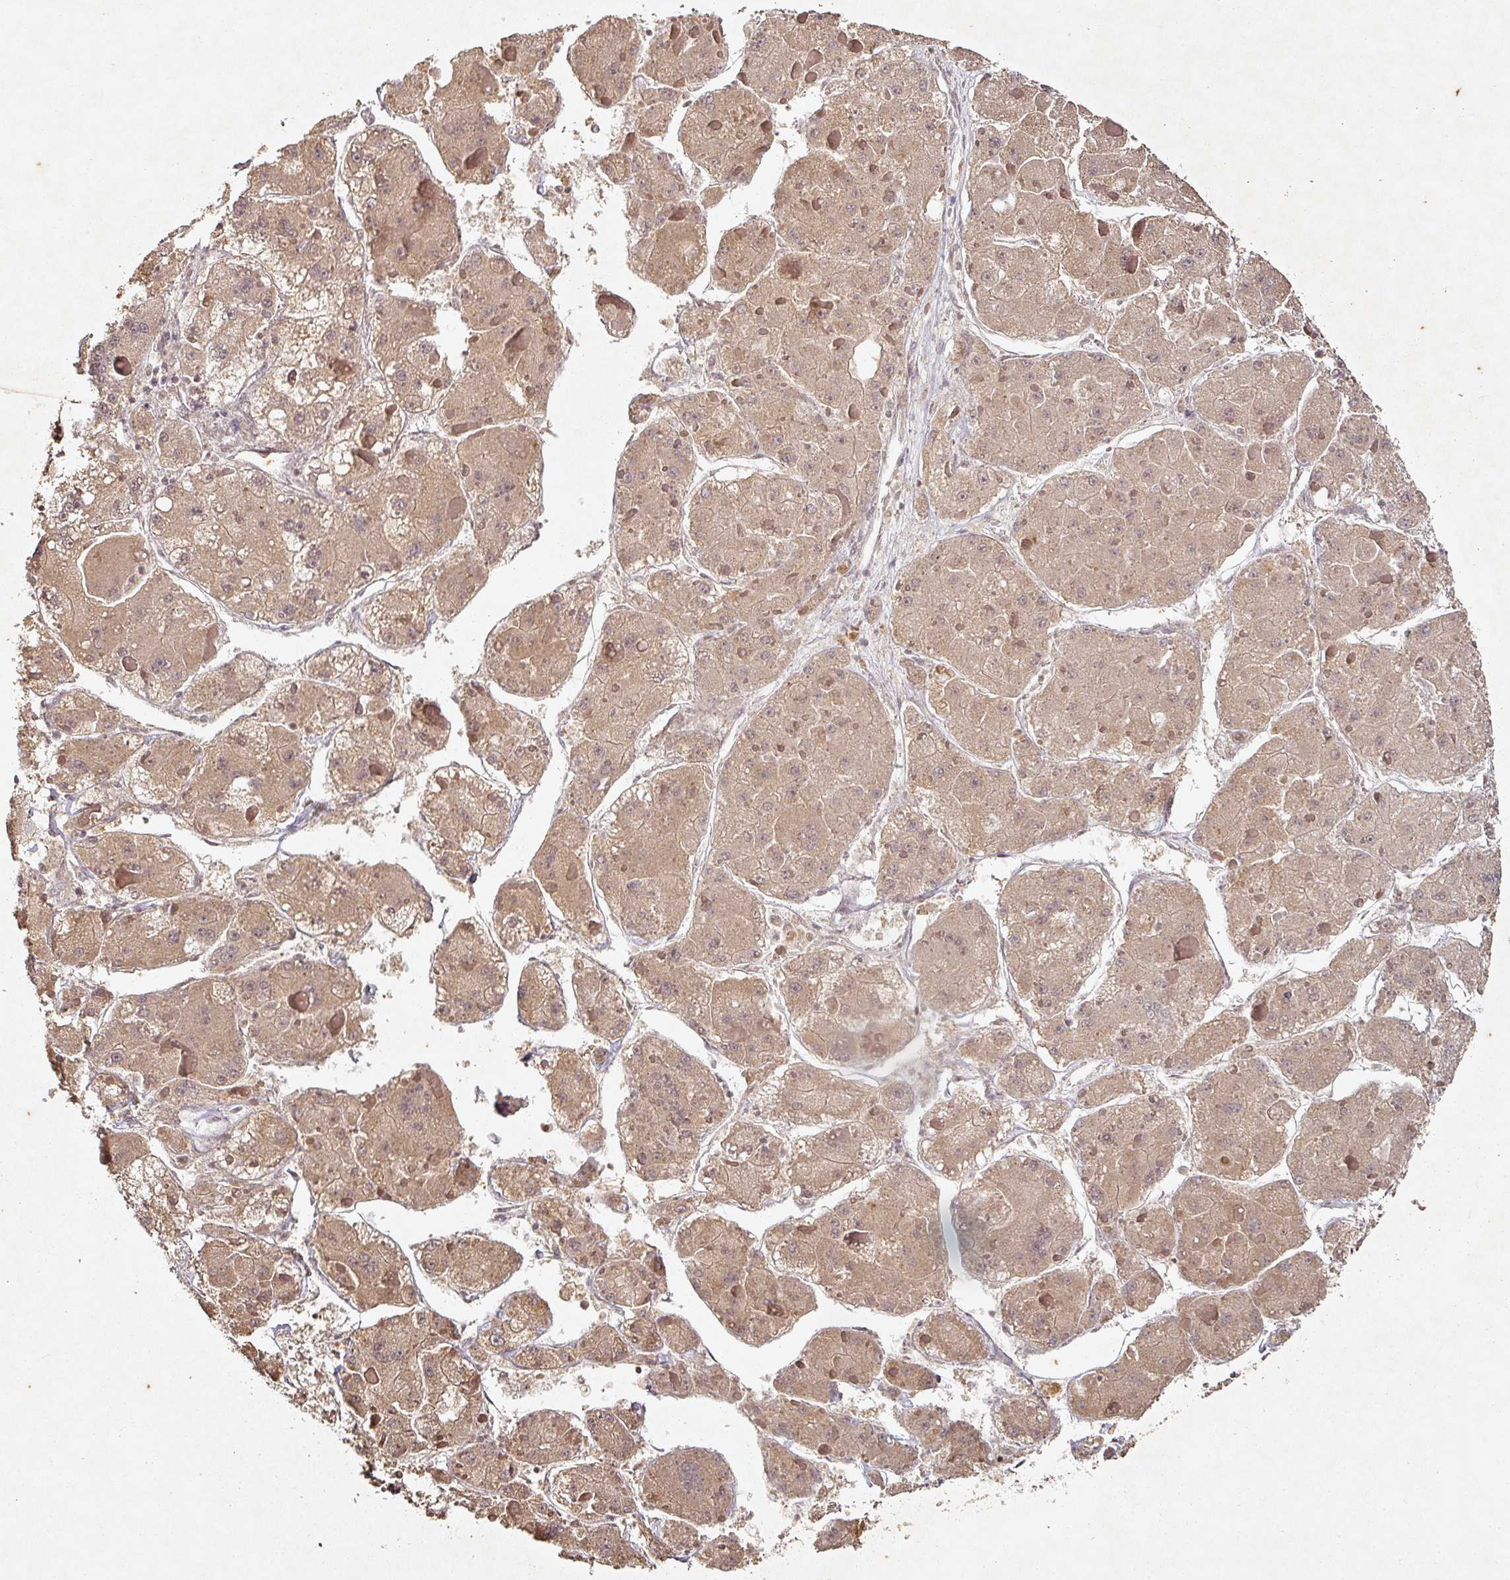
{"staining": {"intensity": "moderate", "quantity": ">75%", "location": "cytoplasmic/membranous"}, "tissue": "liver cancer", "cell_type": "Tumor cells", "image_type": "cancer", "snomed": [{"axis": "morphology", "description": "Carcinoma, Hepatocellular, NOS"}, {"axis": "topography", "description": "Liver"}], "caption": "Liver hepatocellular carcinoma stained with immunohistochemistry (IHC) demonstrates moderate cytoplasmic/membranous expression in approximately >75% of tumor cells.", "gene": "CAPN5", "patient": {"sex": "female", "age": 73}}